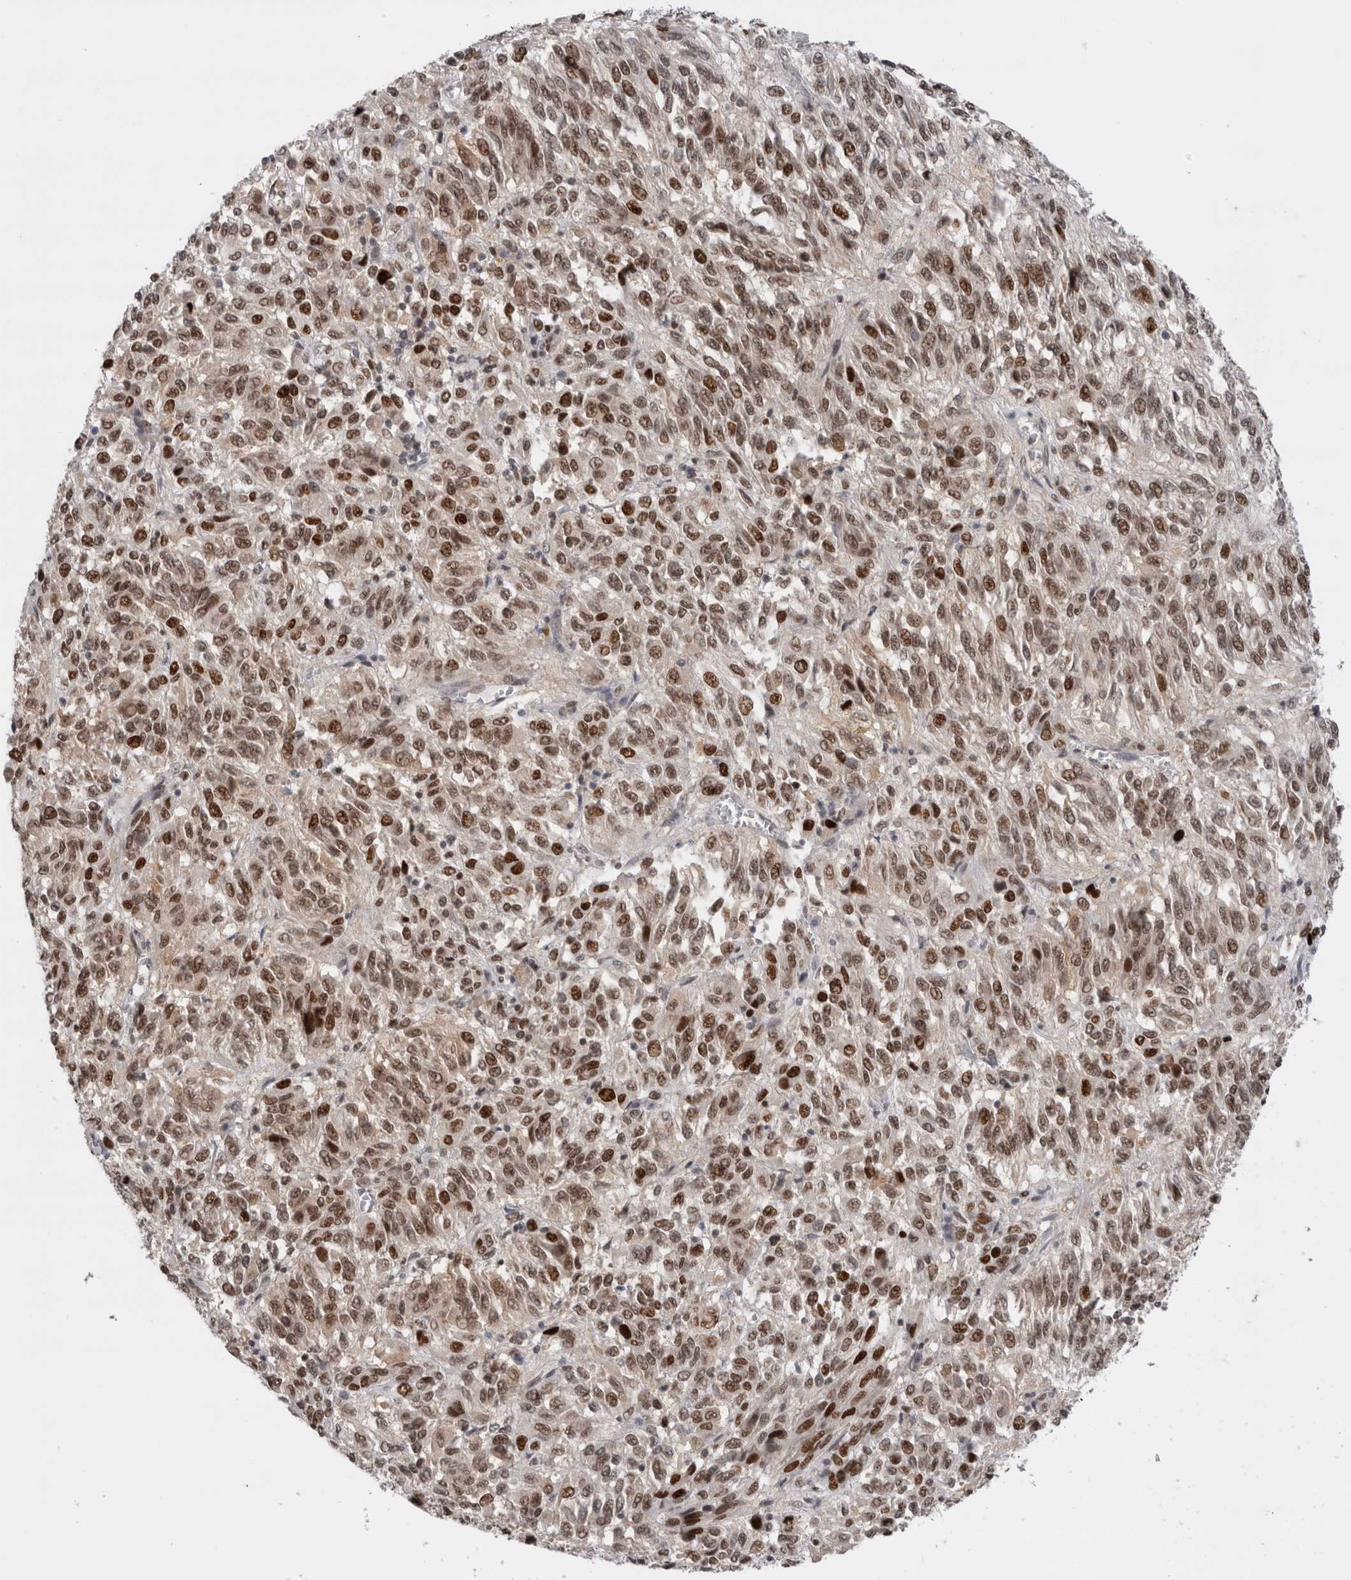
{"staining": {"intensity": "moderate", "quantity": ">75%", "location": "nuclear"}, "tissue": "melanoma", "cell_type": "Tumor cells", "image_type": "cancer", "snomed": [{"axis": "morphology", "description": "Malignant melanoma, Metastatic site"}, {"axis": "topography", "description": "Lung"}], "caption": "This micrograph displays IHC staining of melanoma, with medium moderate nuclear expression in about >75% of tumor cells.", "gene": "ZNF521", "patient": {"sex": "male", "age": 64}}